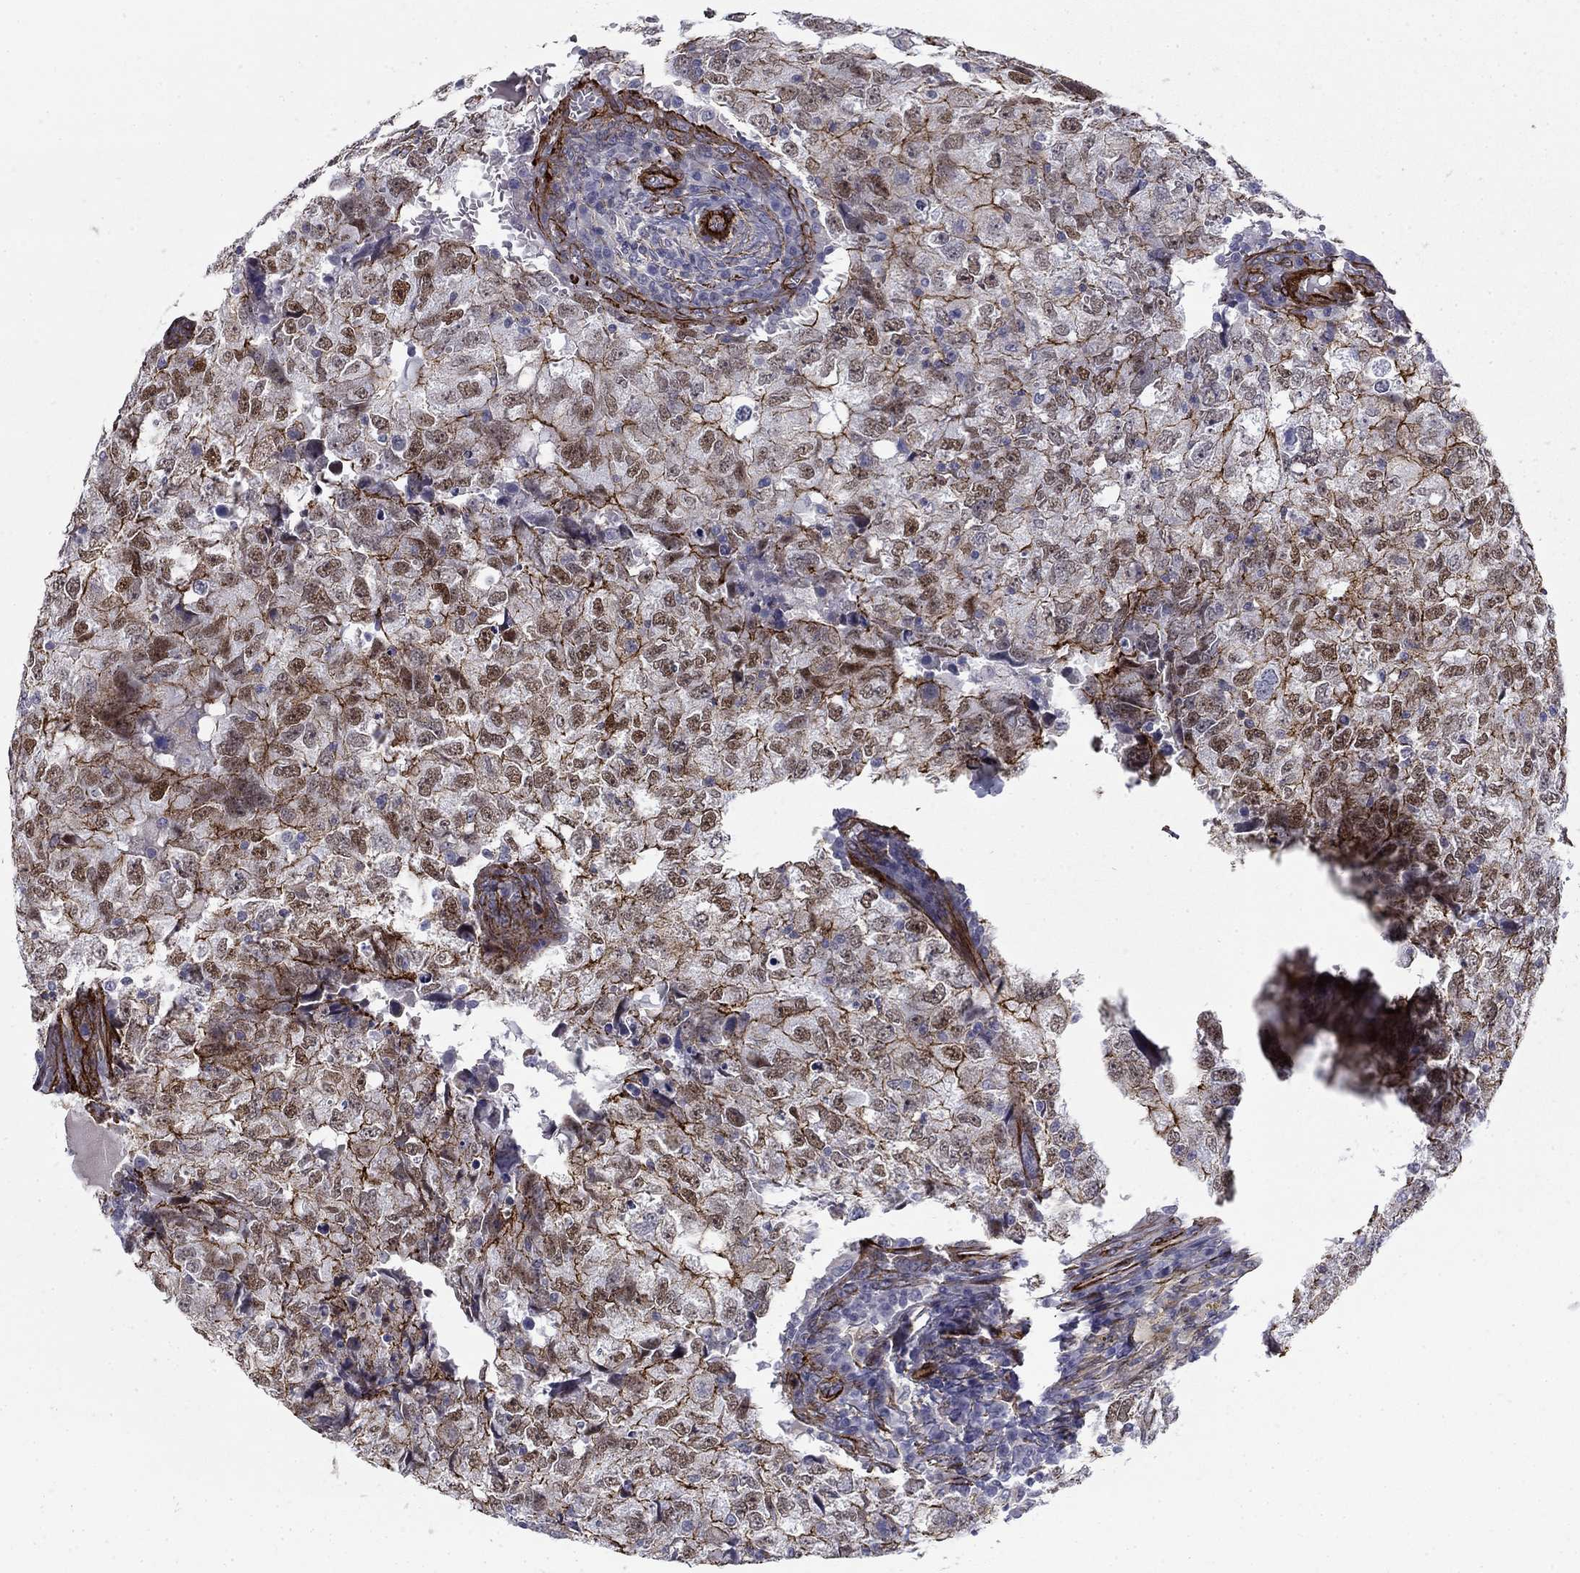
{"staining": {"intensity": "moderate", "quantity": "25%-75%", "location": "cytoplasmic/membranous,nuclear"}, "tissue": "breast cancer", "cell_type": "Tumor cells", "image_type": "cancer", "snomed": [{"axis": "morphology", "description": "Duct carcinoma"}, {"axis": "topography", "description": "Breast"}], "caption": "Immunohistochemistry image of neoplastic tissue: breast cancer stained using IHC demonstrates medium levels of moderate protein expression localized specifically in the cytoplasmic/membranous and nuclear of tumor cells, appearing as a cytoplasmic/membranous and nuclear brown color.", "gene": "KRBA1", "patient": {"sex": "female", "age": 30}}